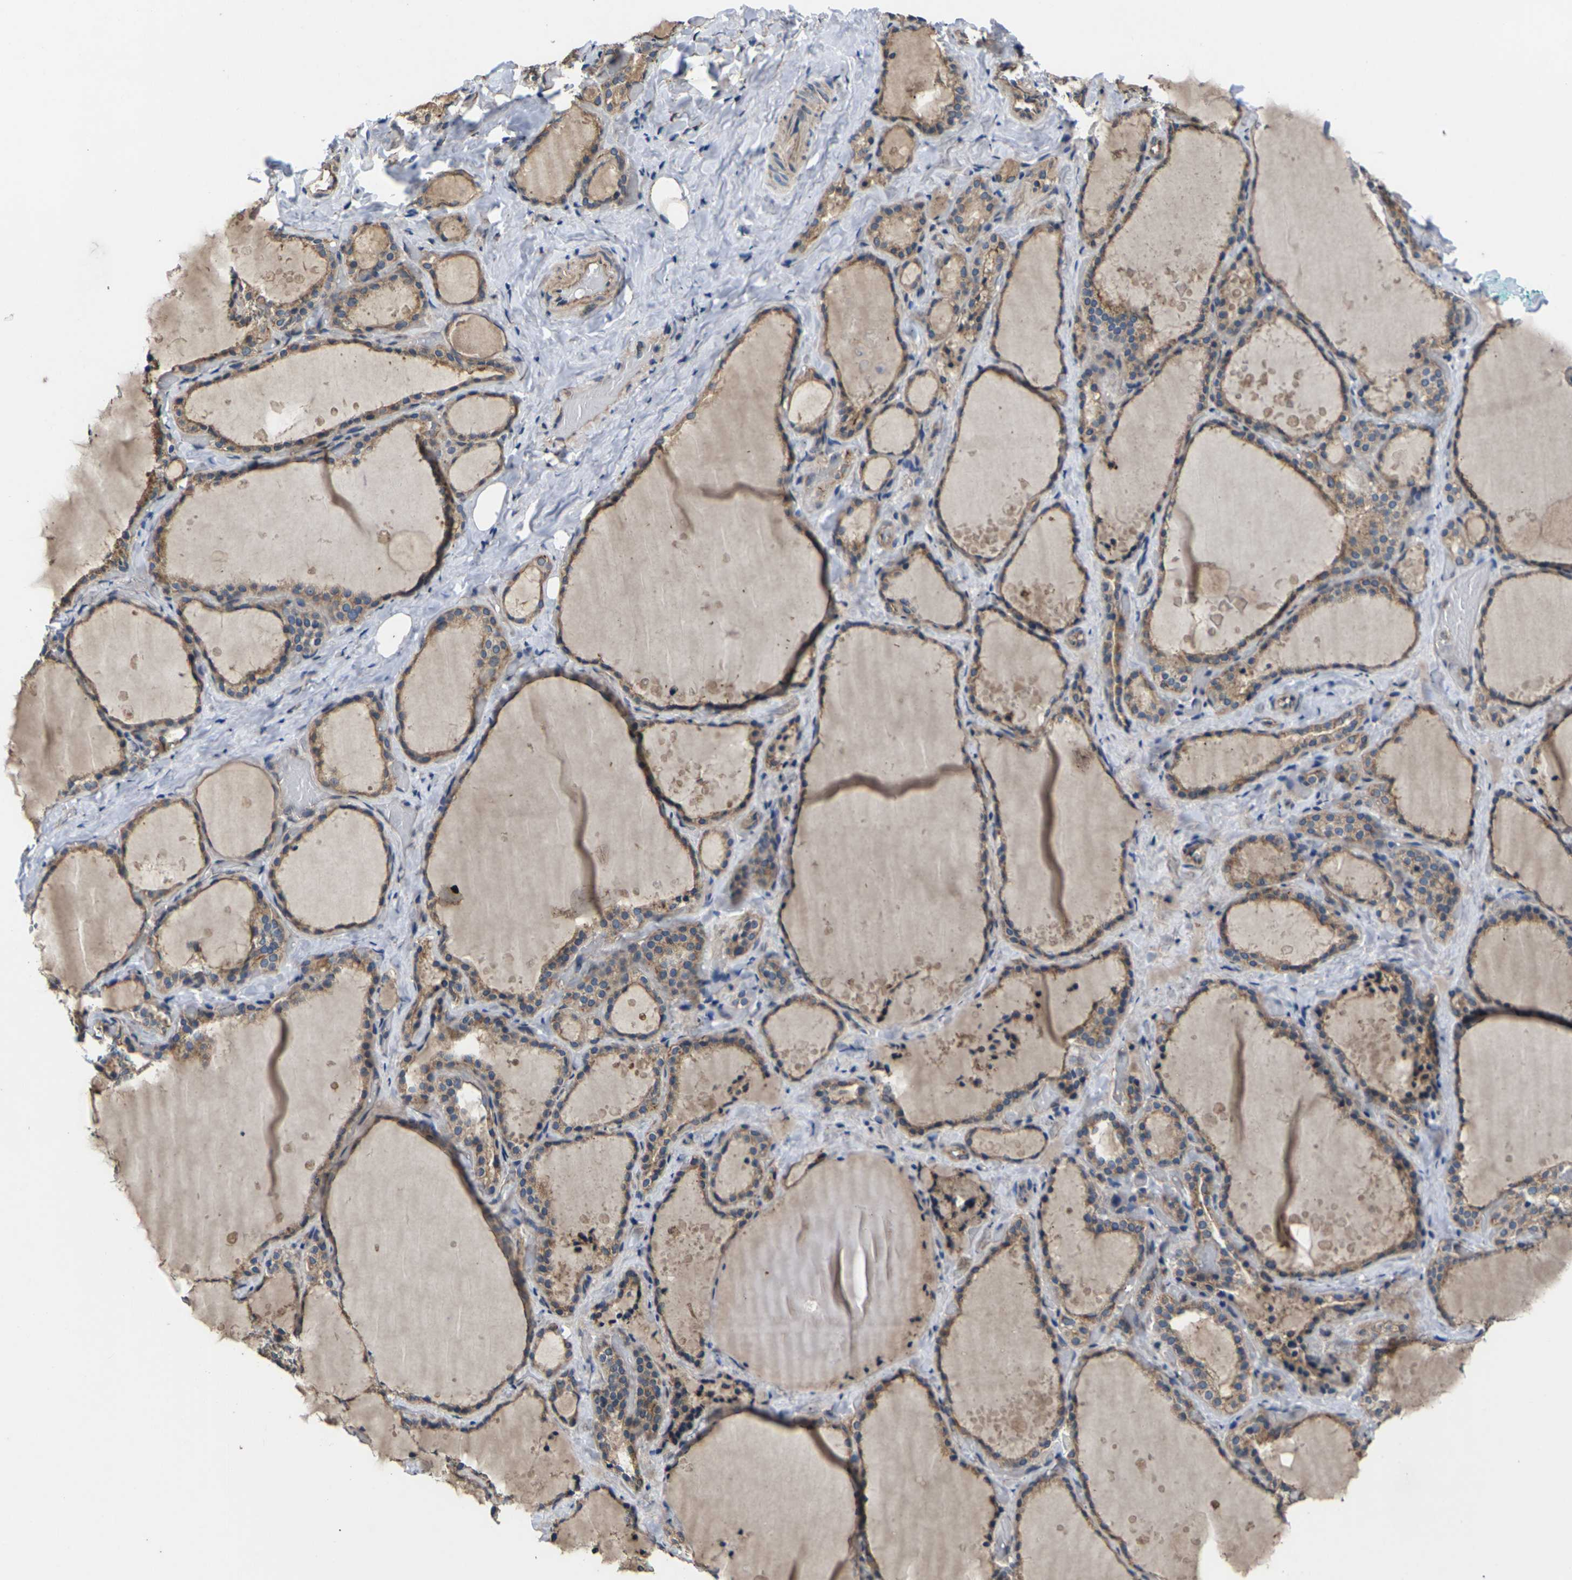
{"staining": {"intensity": "moderate", "quantity": ">75%", "location": "cytoplasmic/membranous"}, "tissue": "thyroid gland", "cell_type": "Glandular cells", "image_type": "normal", "snomed": [{"axis": "morphology", "description": "Normal tissue, NOS"}, {"axis": "topography", "description": "Thyroid gland"}], "caption": "Glandular cells exhibit moderate cytoplasmic/membranous positivity in about >75% of cells in benign thyroid gland. The staining is performed using DAB (3,3'-diaminobenzidine) brown chromogen to label protein expression. The nuclei are counter-stained blue using hematoxylin.", "gene": "DKK2", "patient": {"sex": "female", "age": 44}}